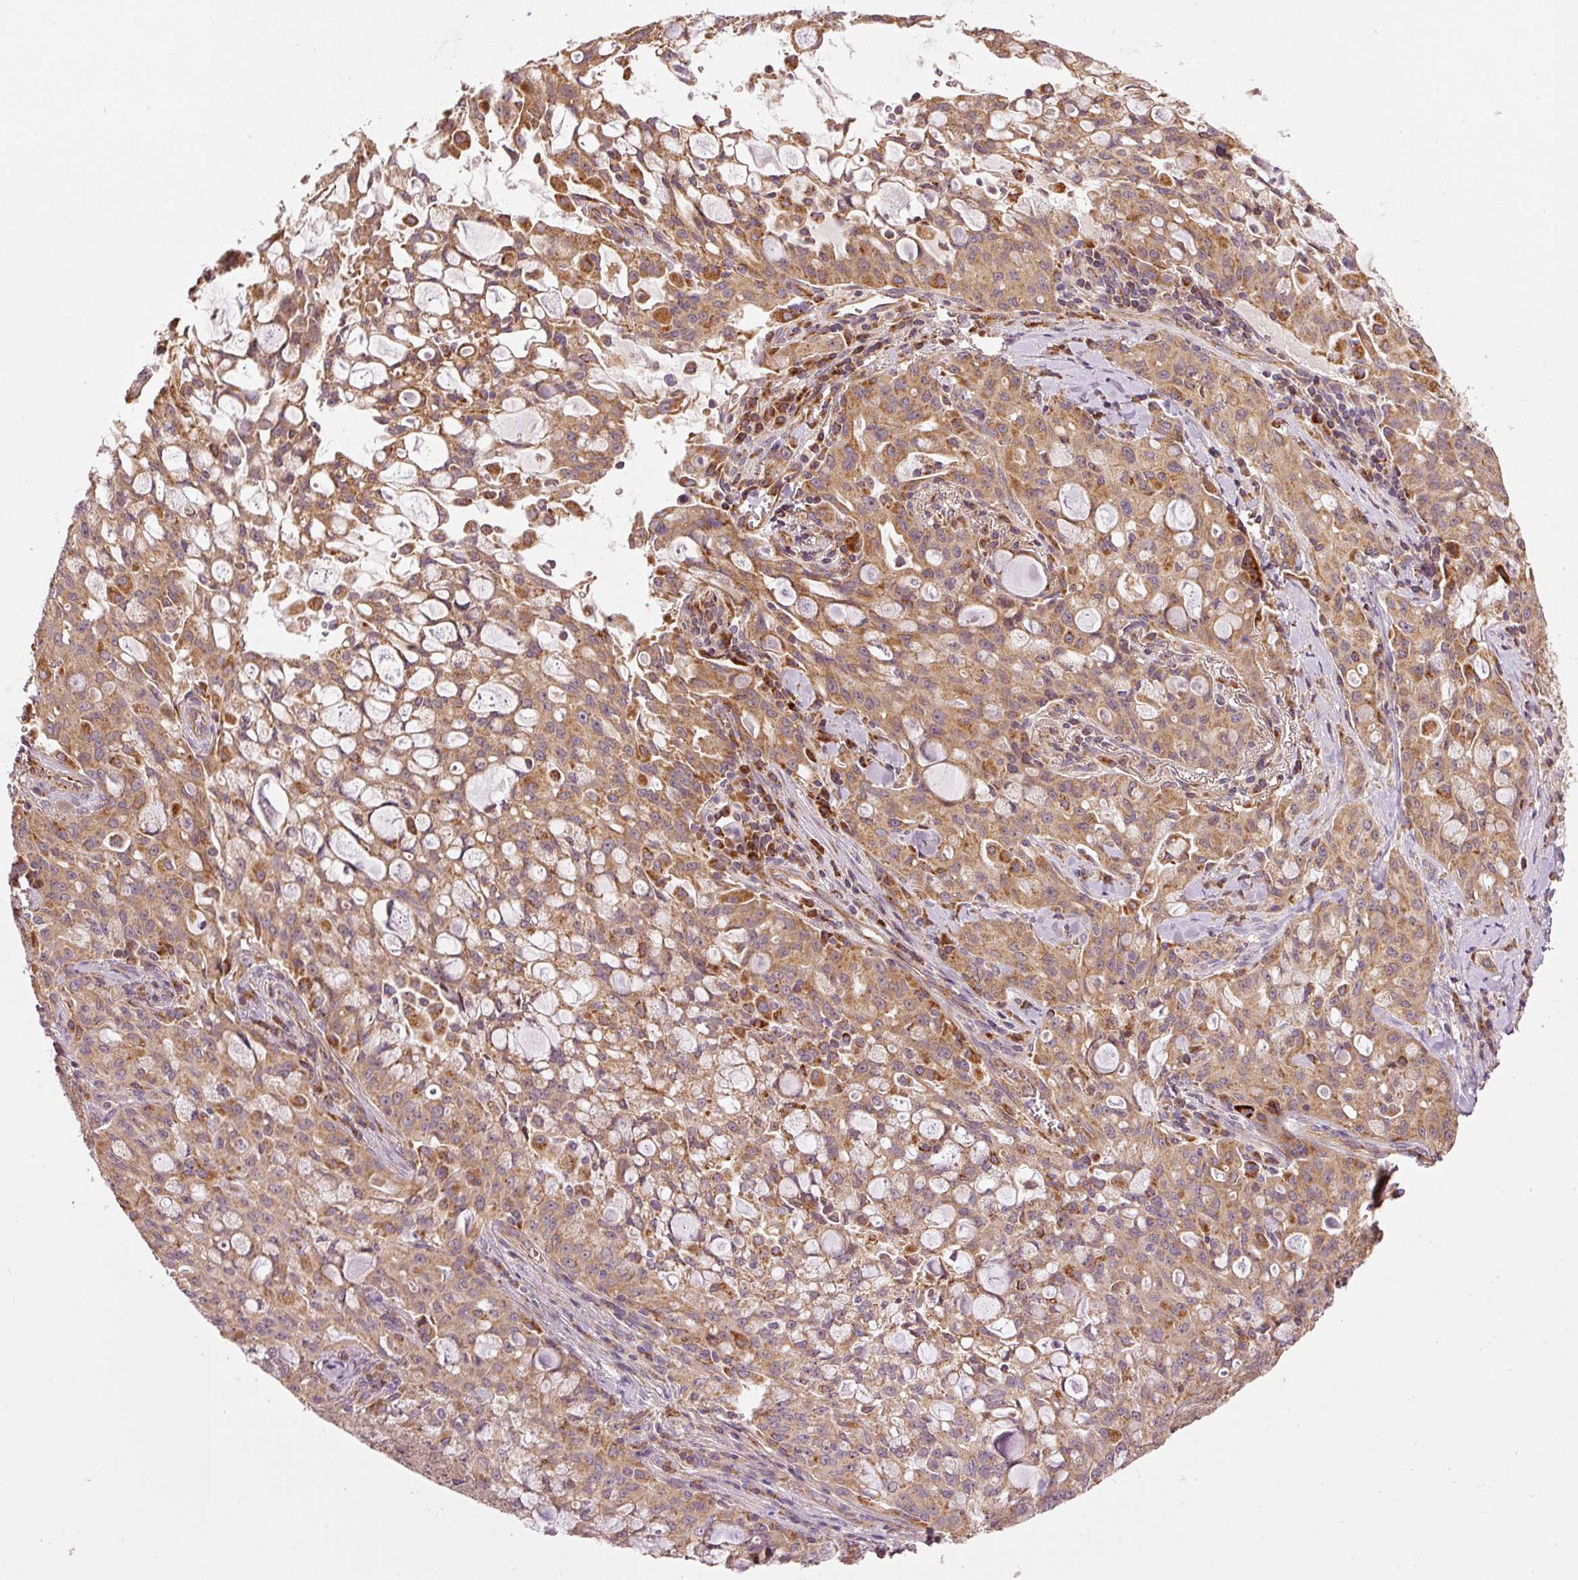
{"staining": {"intensity": "moderate", "quantity": ">75%", "location": "cytoplasmic/membranous"}, "tissue": "lung cancer", "cell_type": "Tumor cells", "image_type": "cancer", "snomed": [{"axis": "morphology", "description": "Adenocarcinoma, NOS"}, {"axis": "topography", "description": "Lung"}], "caption": "Lung cancer was stained to show a protein in brown. There is medium levels of moderate cytoplasmic/membranous expression in about >75% of tumor cells. (Stains: DAB (3,3'-diaminobenzidine) in brown, nuclei in blue, Microscopy: brightfield microscopy at high magnification).", "gene": "MTHFD1L", "patient": {"sex": "female", "age": 44}}